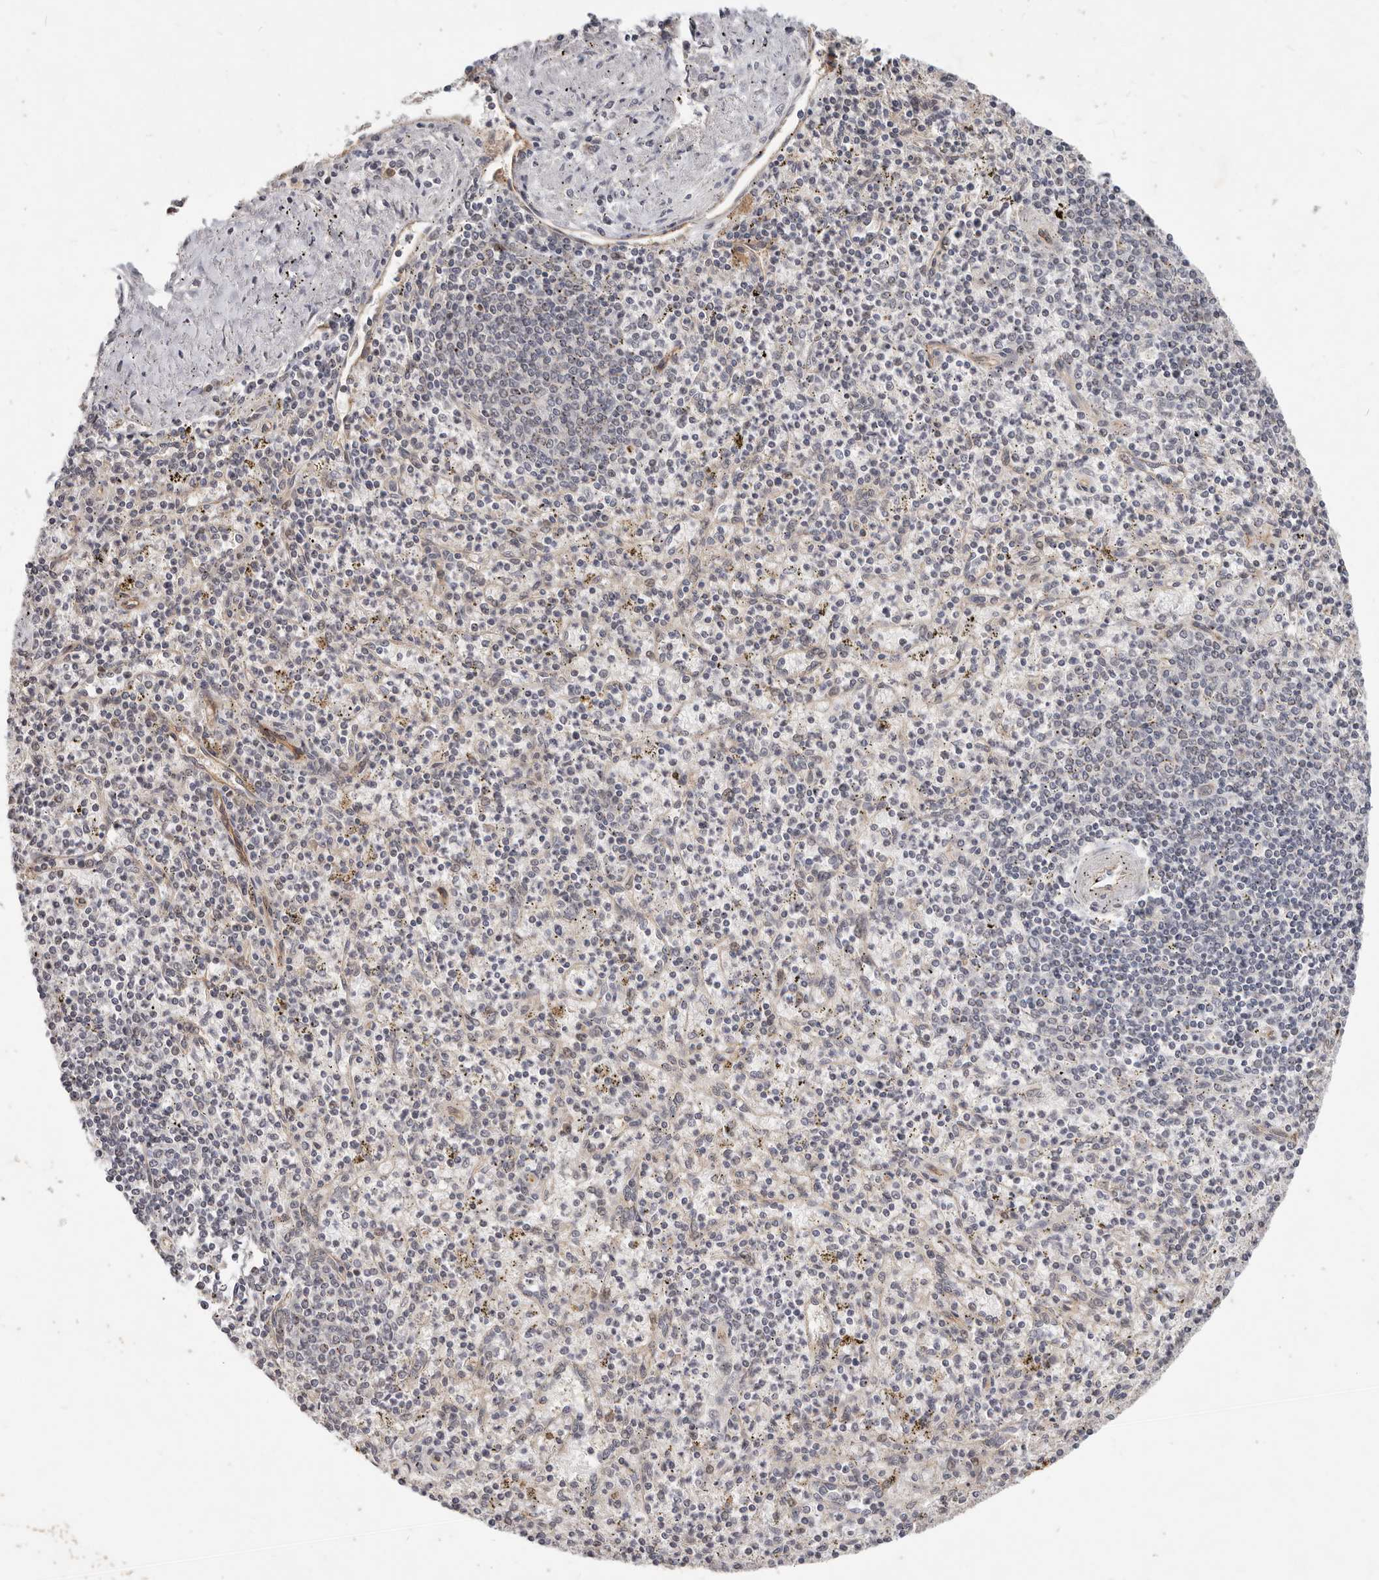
{"staining": {"intensity": "moderate", "quantity": "<25%", "location": "cytoplasmic/membranous"}, "tissue": "spleen", "cell_type": "Cells in red pulp", "image_type": "normal", "snomed": [{"axis": "morphology", "description": "Normal tissue, NOS"}, {"axis": "topography", "description": "Spleen"}], "caption": "This photomicrograph shows immunohistochemistry (IHC) staining of unremarkable human spleen, with low moderate cytoplasmic/membranous expression in approximately <25% of cells in red pulp.", "gene": "USP49", "patient": {"sex": "male", "age": 72}}